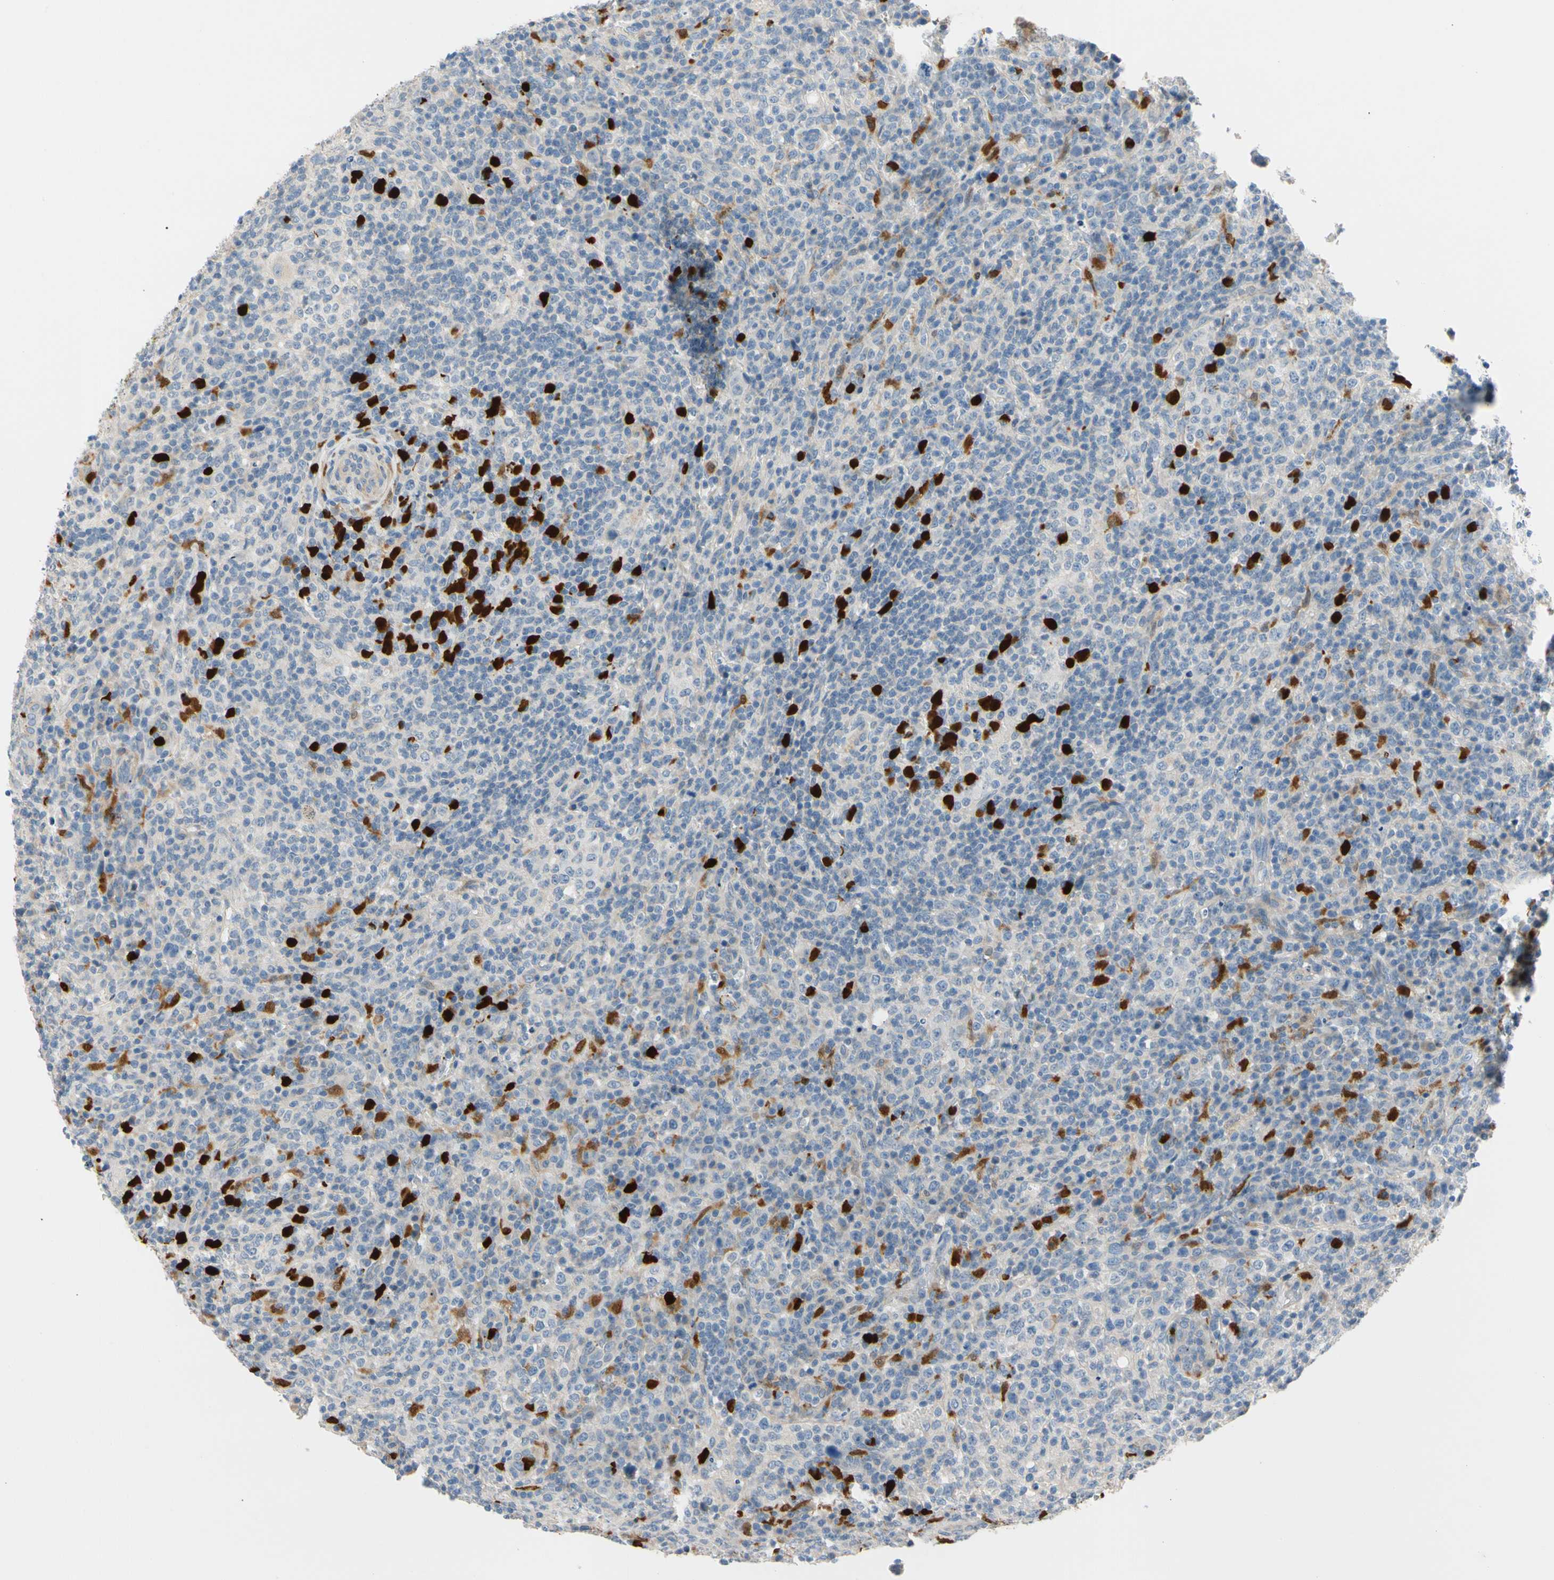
{"staining": {"intensity": "negative", "quantity": "none", "location": "none"}, "tissue": "lymphoma", "cell_type": "Tumor cells", "image_type": "cancer", "snomed": [{"axis": "morphology", "description": "Malignant lymphoma, non-Hodgkin's type, High grade"}, {"axis": "topography", "description": "Lymph node"}], "caption": "High-grade malignant lymphoma, non-Hodgkin's type stained for a protein using IHC shows no expression tumor cells.", "gene": "TRAF5", "patient": {"sex": "female", "age": 76}}